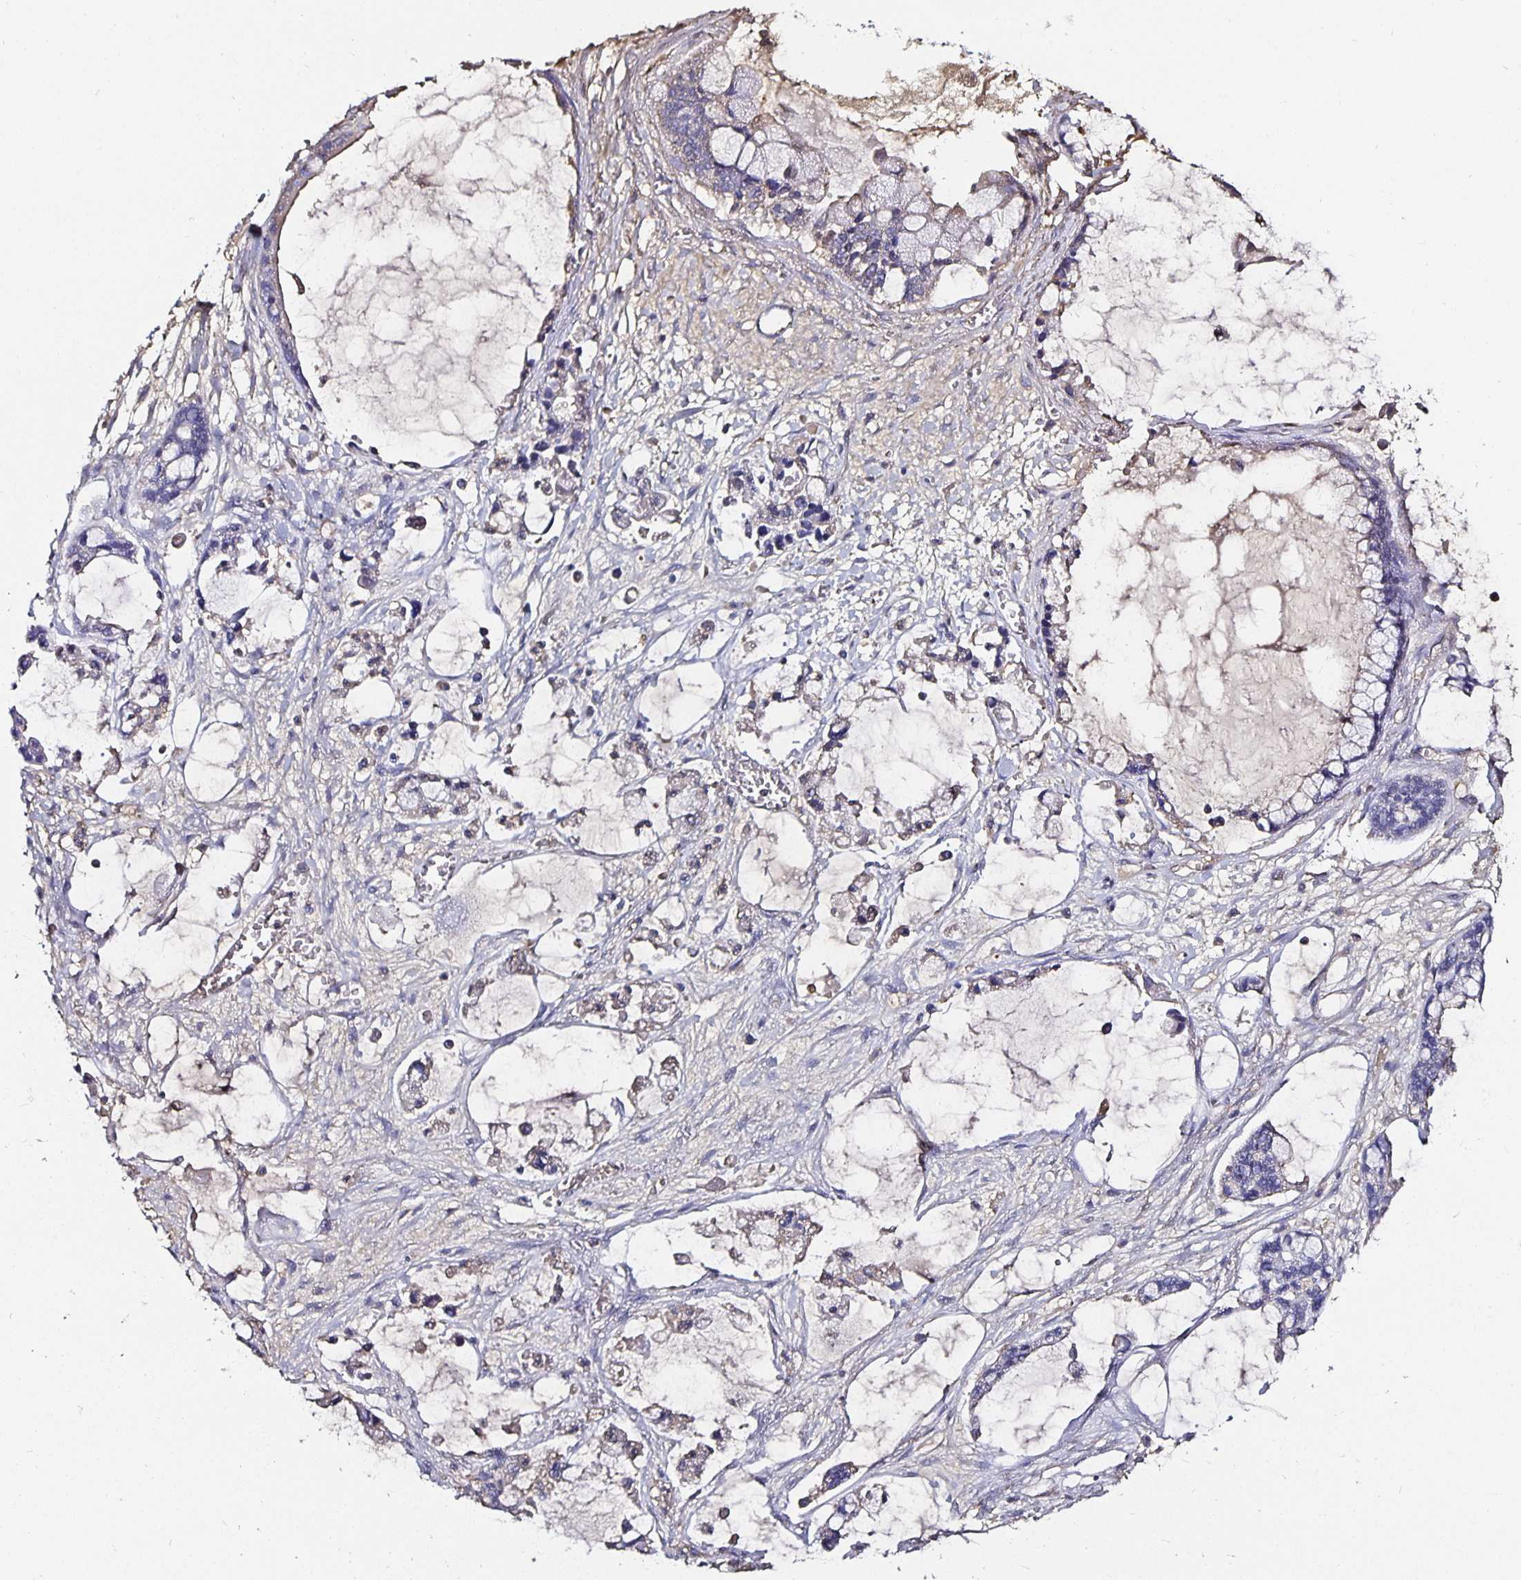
{"staining": {"intensity": "negative", "quantity": "none", "location": "none"}, "tissue": "ovarian cancer", "cell_type": "Tumor cells", "image_type": "cancer", "snomed": [{"axis": "morphology", "description": "Cystadenocarcinoma, mucinous, NOS"}, {"axis": "topography", "description": "Ovary"}], "caption": "This micrograph is of ovarian cancer (mucinous cystadenocarcinoma) stained with immunohistochemistry to label a protein in brown with the nuclei are counter-stained blue. There is no expression in tumor cells.", "gene": "TTR", "patient": {"sex": "female", "age": 63}}